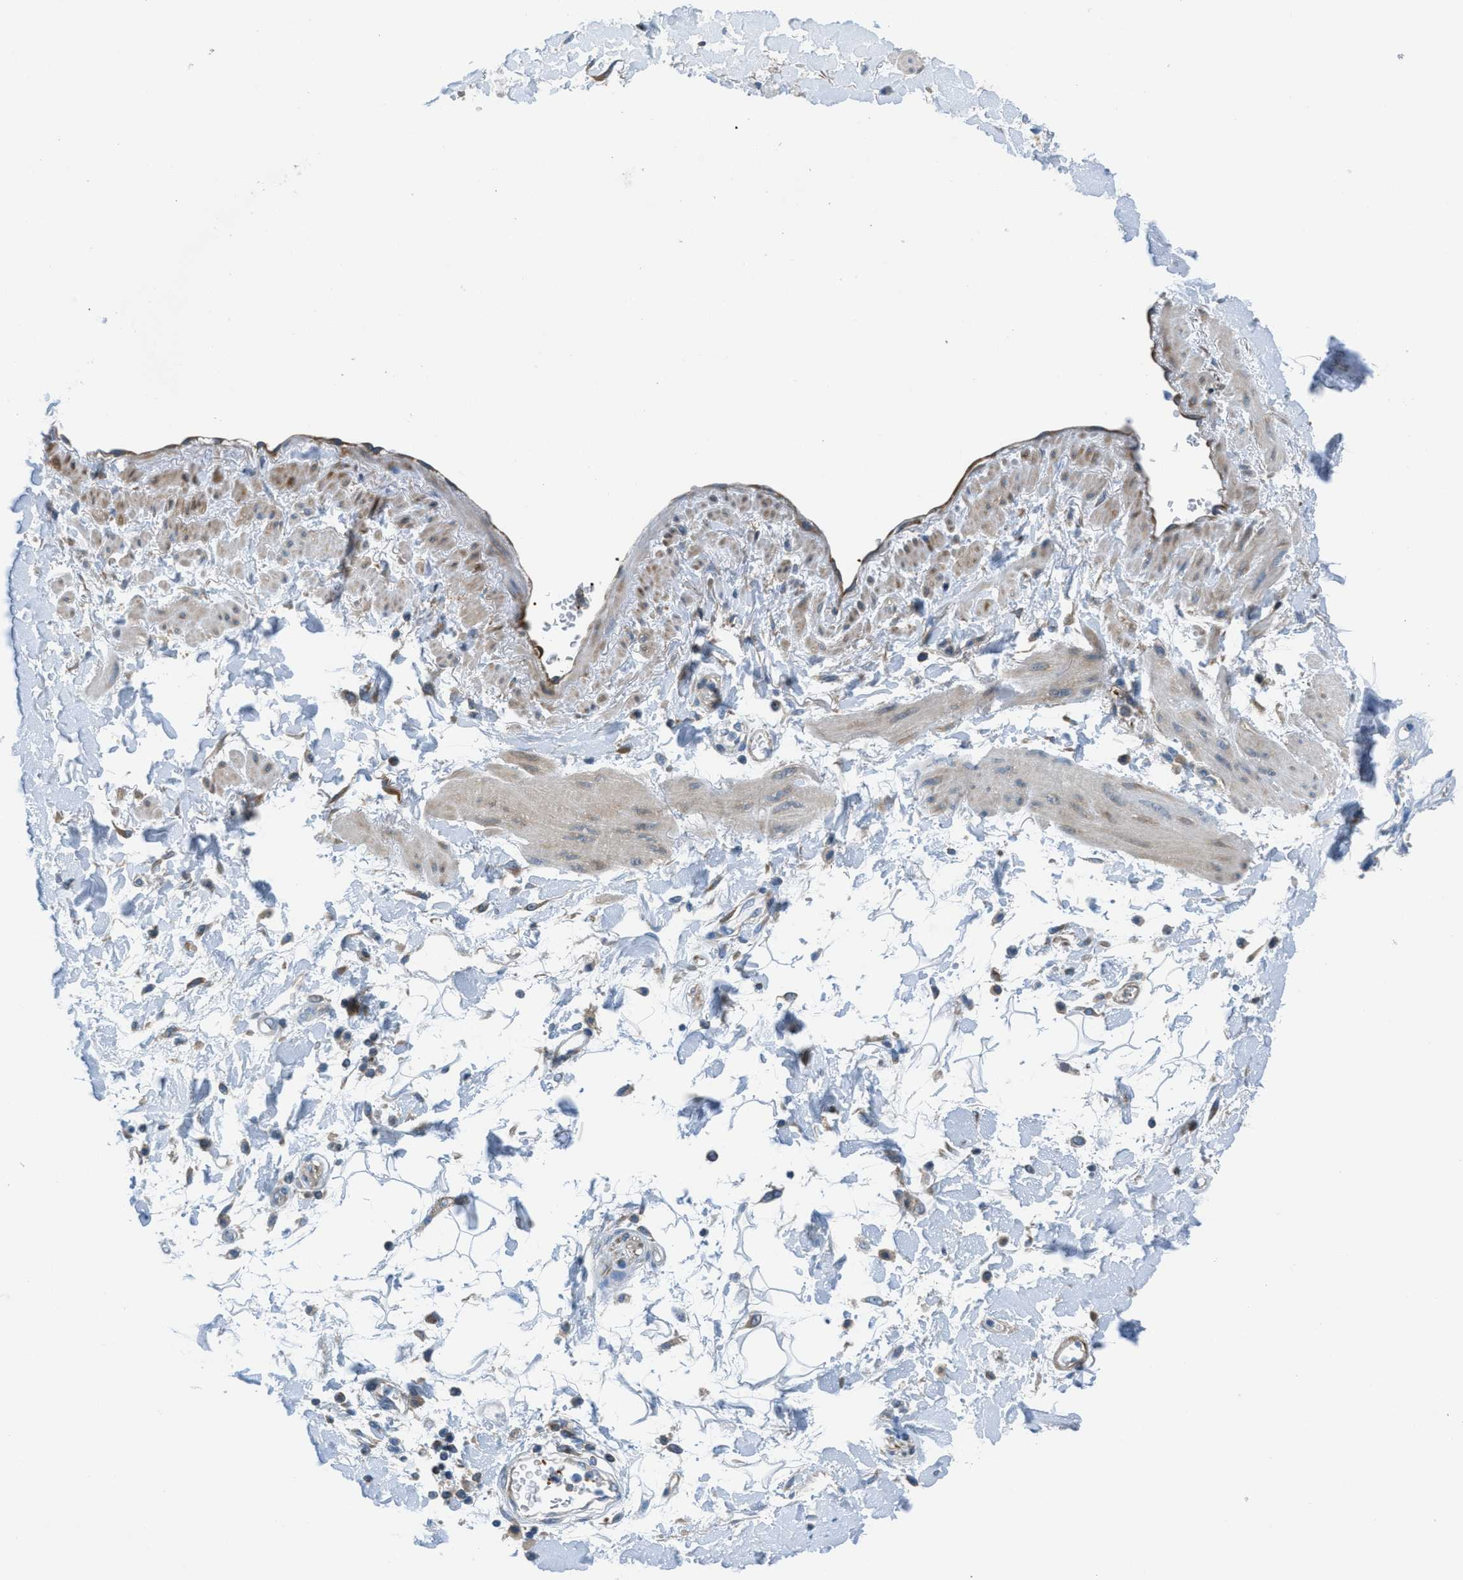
{"staining": {"intensity": "negative", "quantity": "none", "location": "none"}, "tissue": "adipose tissue", "cell_type": "Adipocytes", "image_type": "normal", "snomed": [{"axis": "morphology", "description": "Normal tissue, NOS"}, {"axis": "morphology", "description": "Adenocarcinoma, NOS"}, {"axis": "topography", "description": "Duodenum"}, {"axis": "topography", "description": "Peripheral nerve tissue"}], "caption": "IHC micrograph of benign adipose tissue: adipose tissue stained with DAB (3,3'-diaminobenzidine) reveals no significant protein staining in adipocytes. (DAB (3,3'-diaminobenzidine) immunohistochemistry (IHC) visualized using brightfield microscopy, high magnification).", "gene": "MAPRE2", "patient": {"sex": "female", "age": 60}}